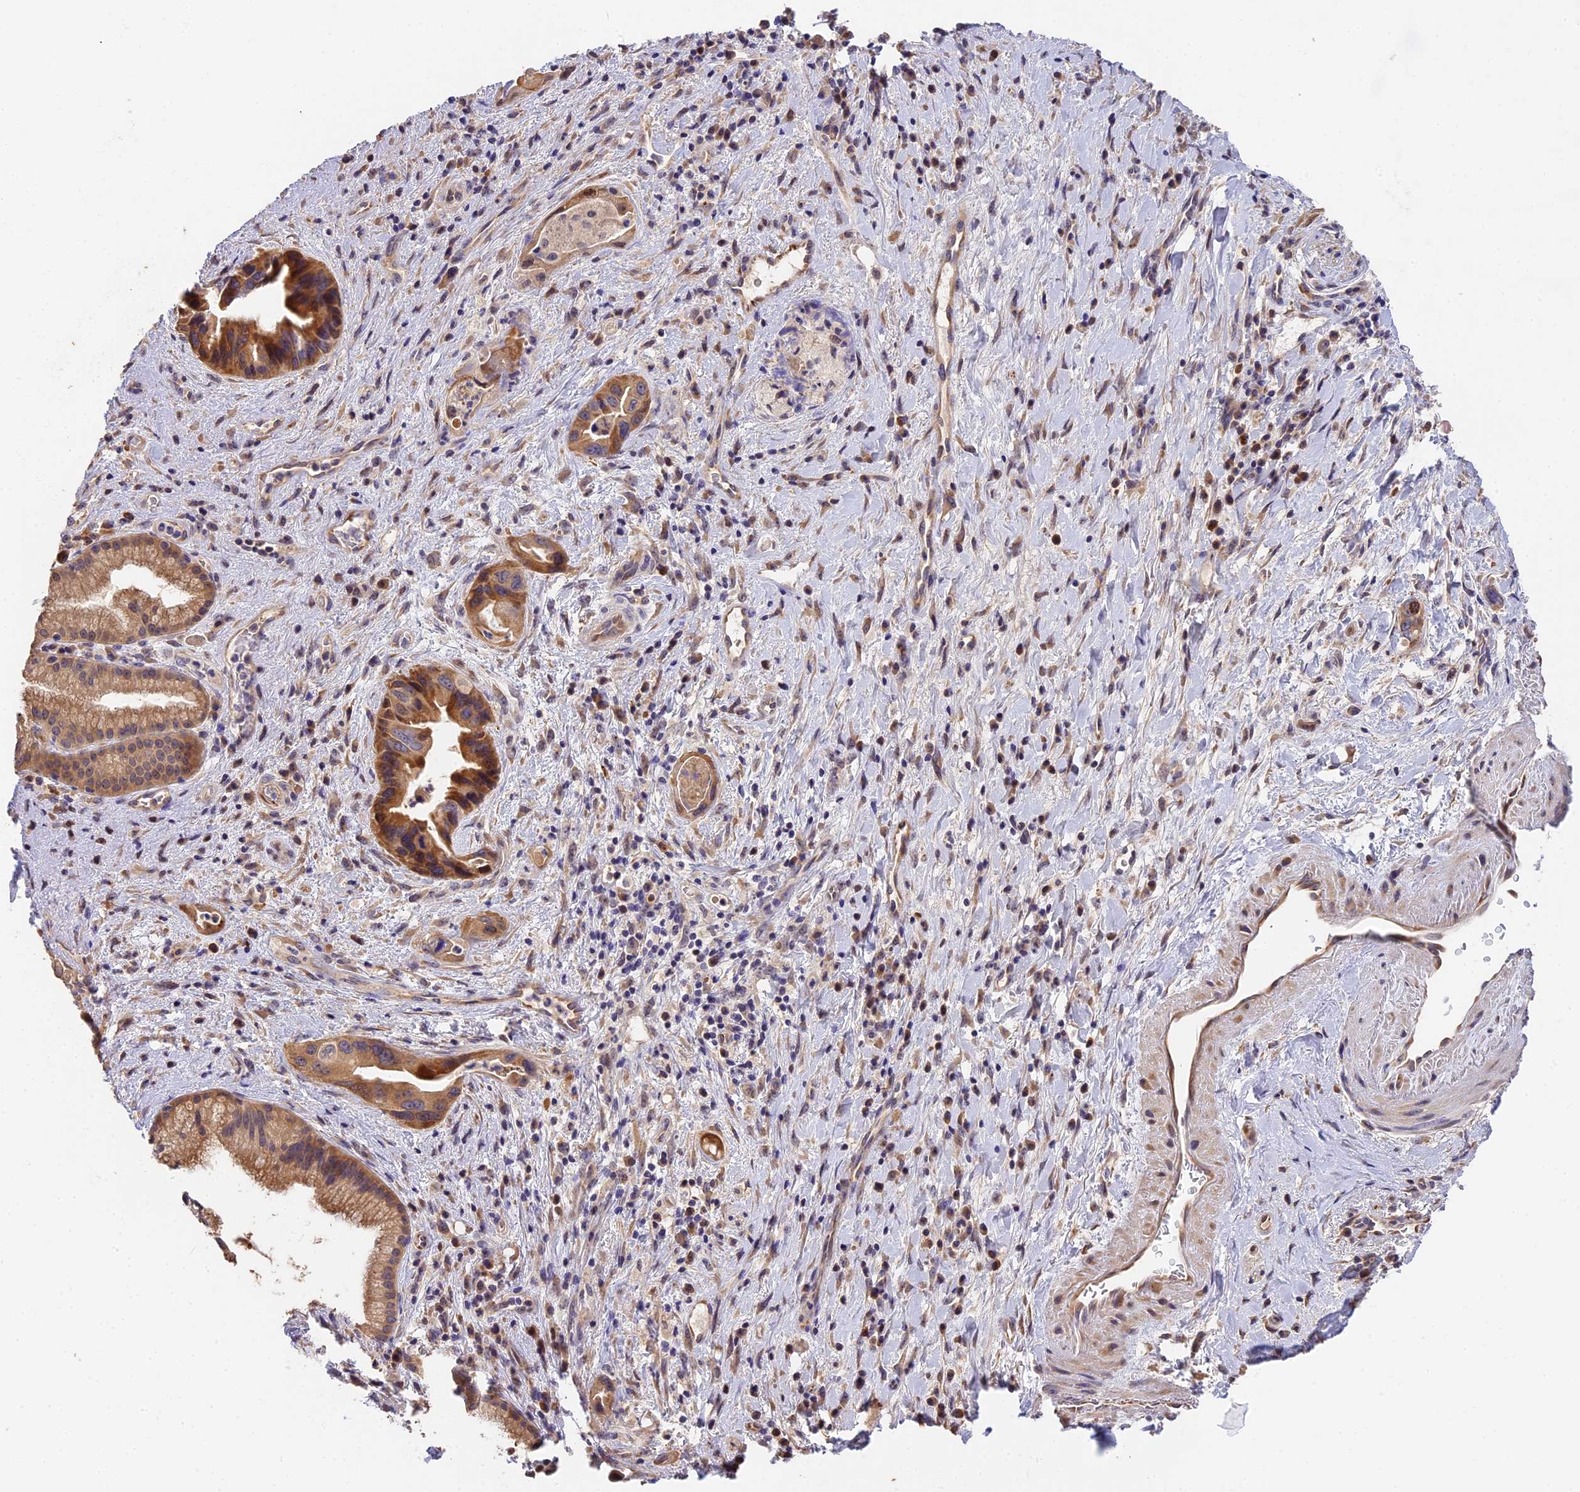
{"staining": {"intensity": "moderate", "quantity": ">75%", "location": "cytoplasmic/membranous"}, "tissue": "pancreatic cancer", "cell_type": "Tumor cells", "image_type": "cancer", "snomed": [{"axis": "morphology", "description": "Adenocarcinoma, NOS"}, {"axis": "topography", "description": "Pancreas"}], "caption": "DAB immunohistochemical staining of pancreatic cancer demonstrates moderate cytoplasmic/membranous protein positivity in approximately >75% of tumor cells.", "gene": "BSCL2", "patient": {"sex": "female", "age": 77}}